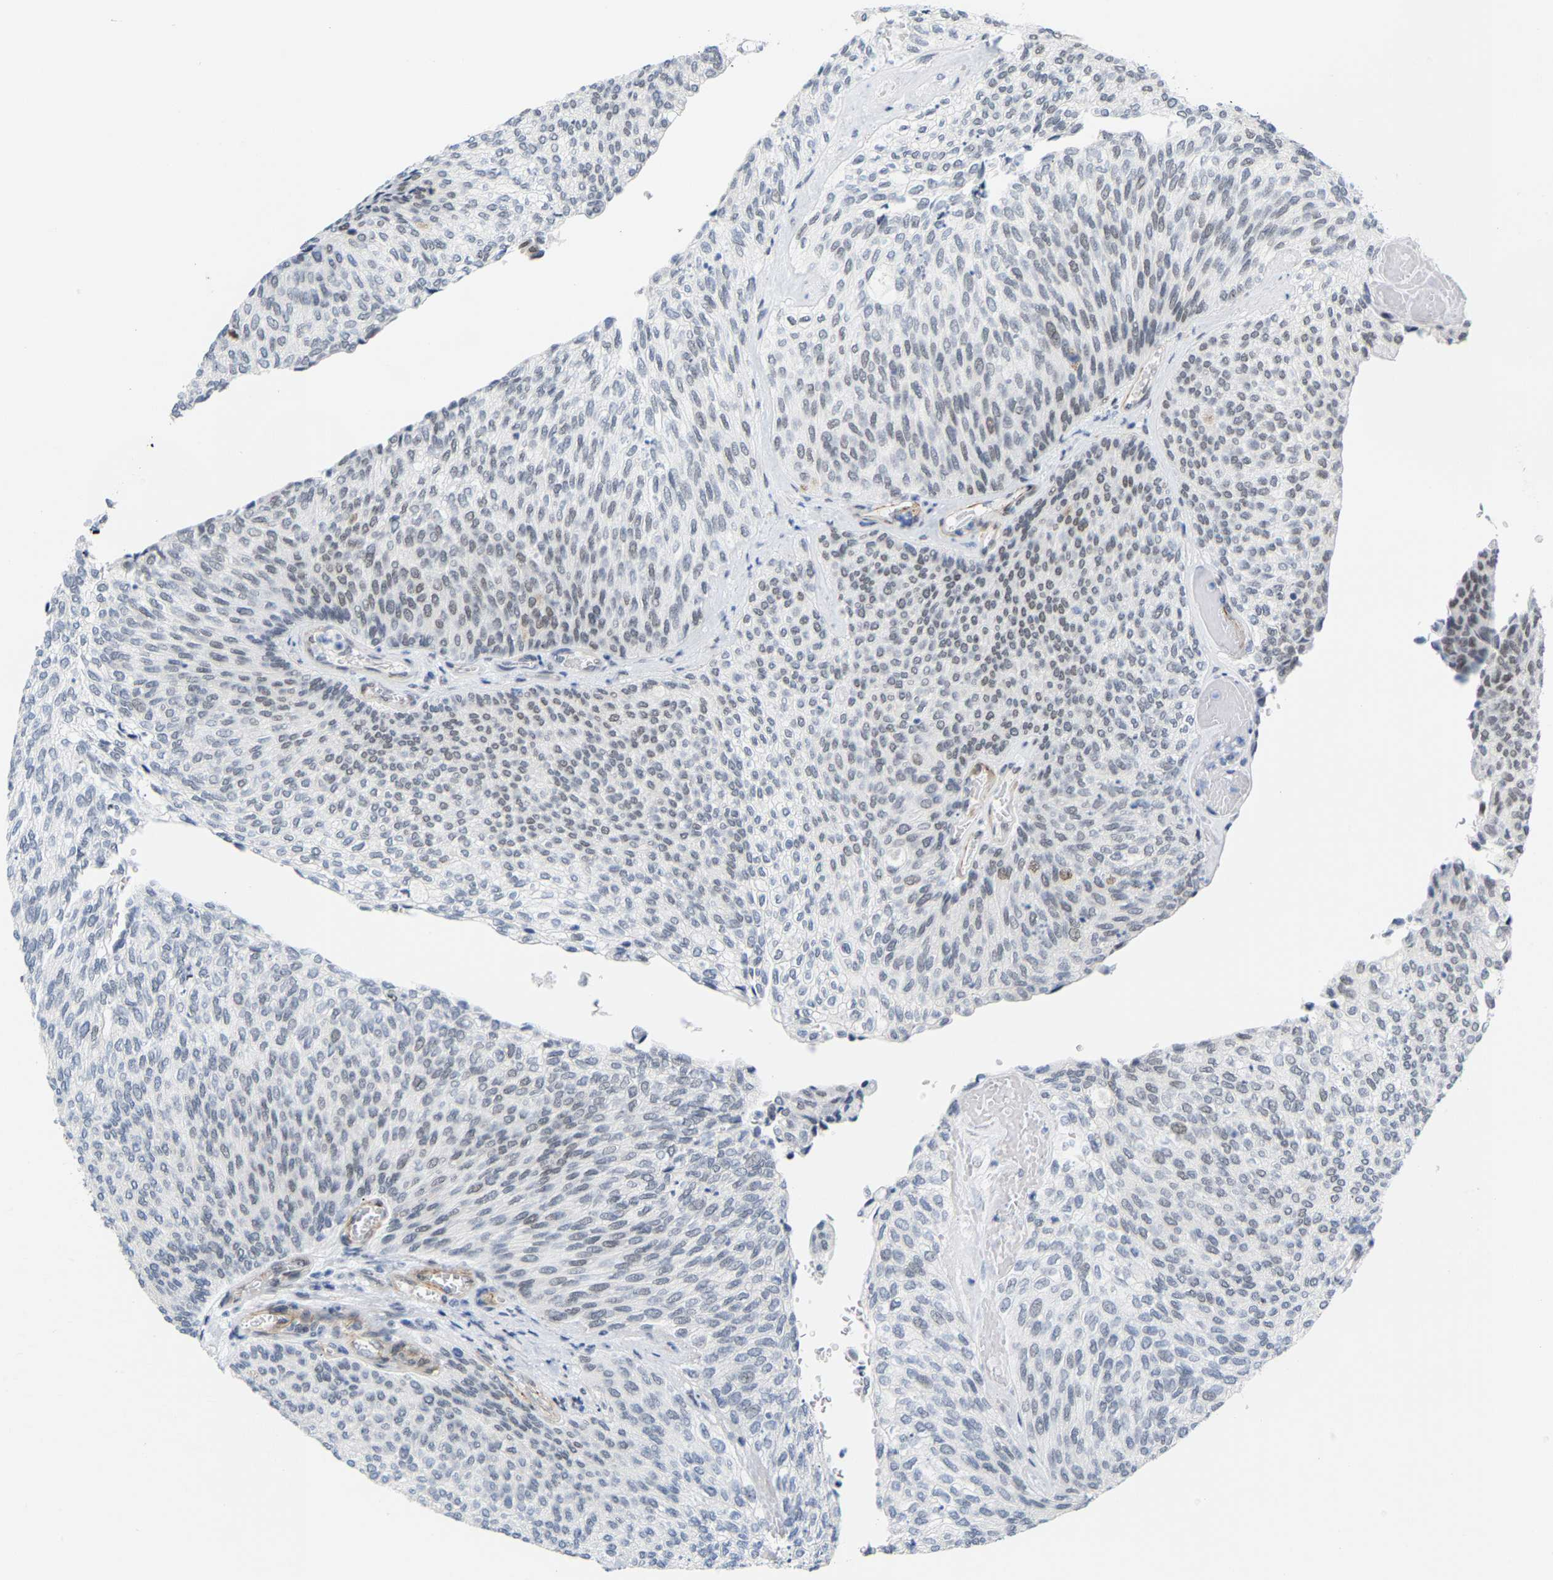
{"staining": {"intensity": "weak", "quantity": "<25%", "location": "nuclear"}, "tissue": "urothelial cancer", "cell_type": "Tumor cells", "image_type": "cancer", "snomed": [{"axis": "morphology", "description": "Urothelial carcinoma, Low grade"}, {"axis": "topography", "description": "Urinary bladder"}], "caption": "Low-grade urothelial carcinoma was stained to show a protein in brown. There is no significant staining in tumor cells.", "gene": "FAM180A", "patient": {"sex": "female", "age": 79}}